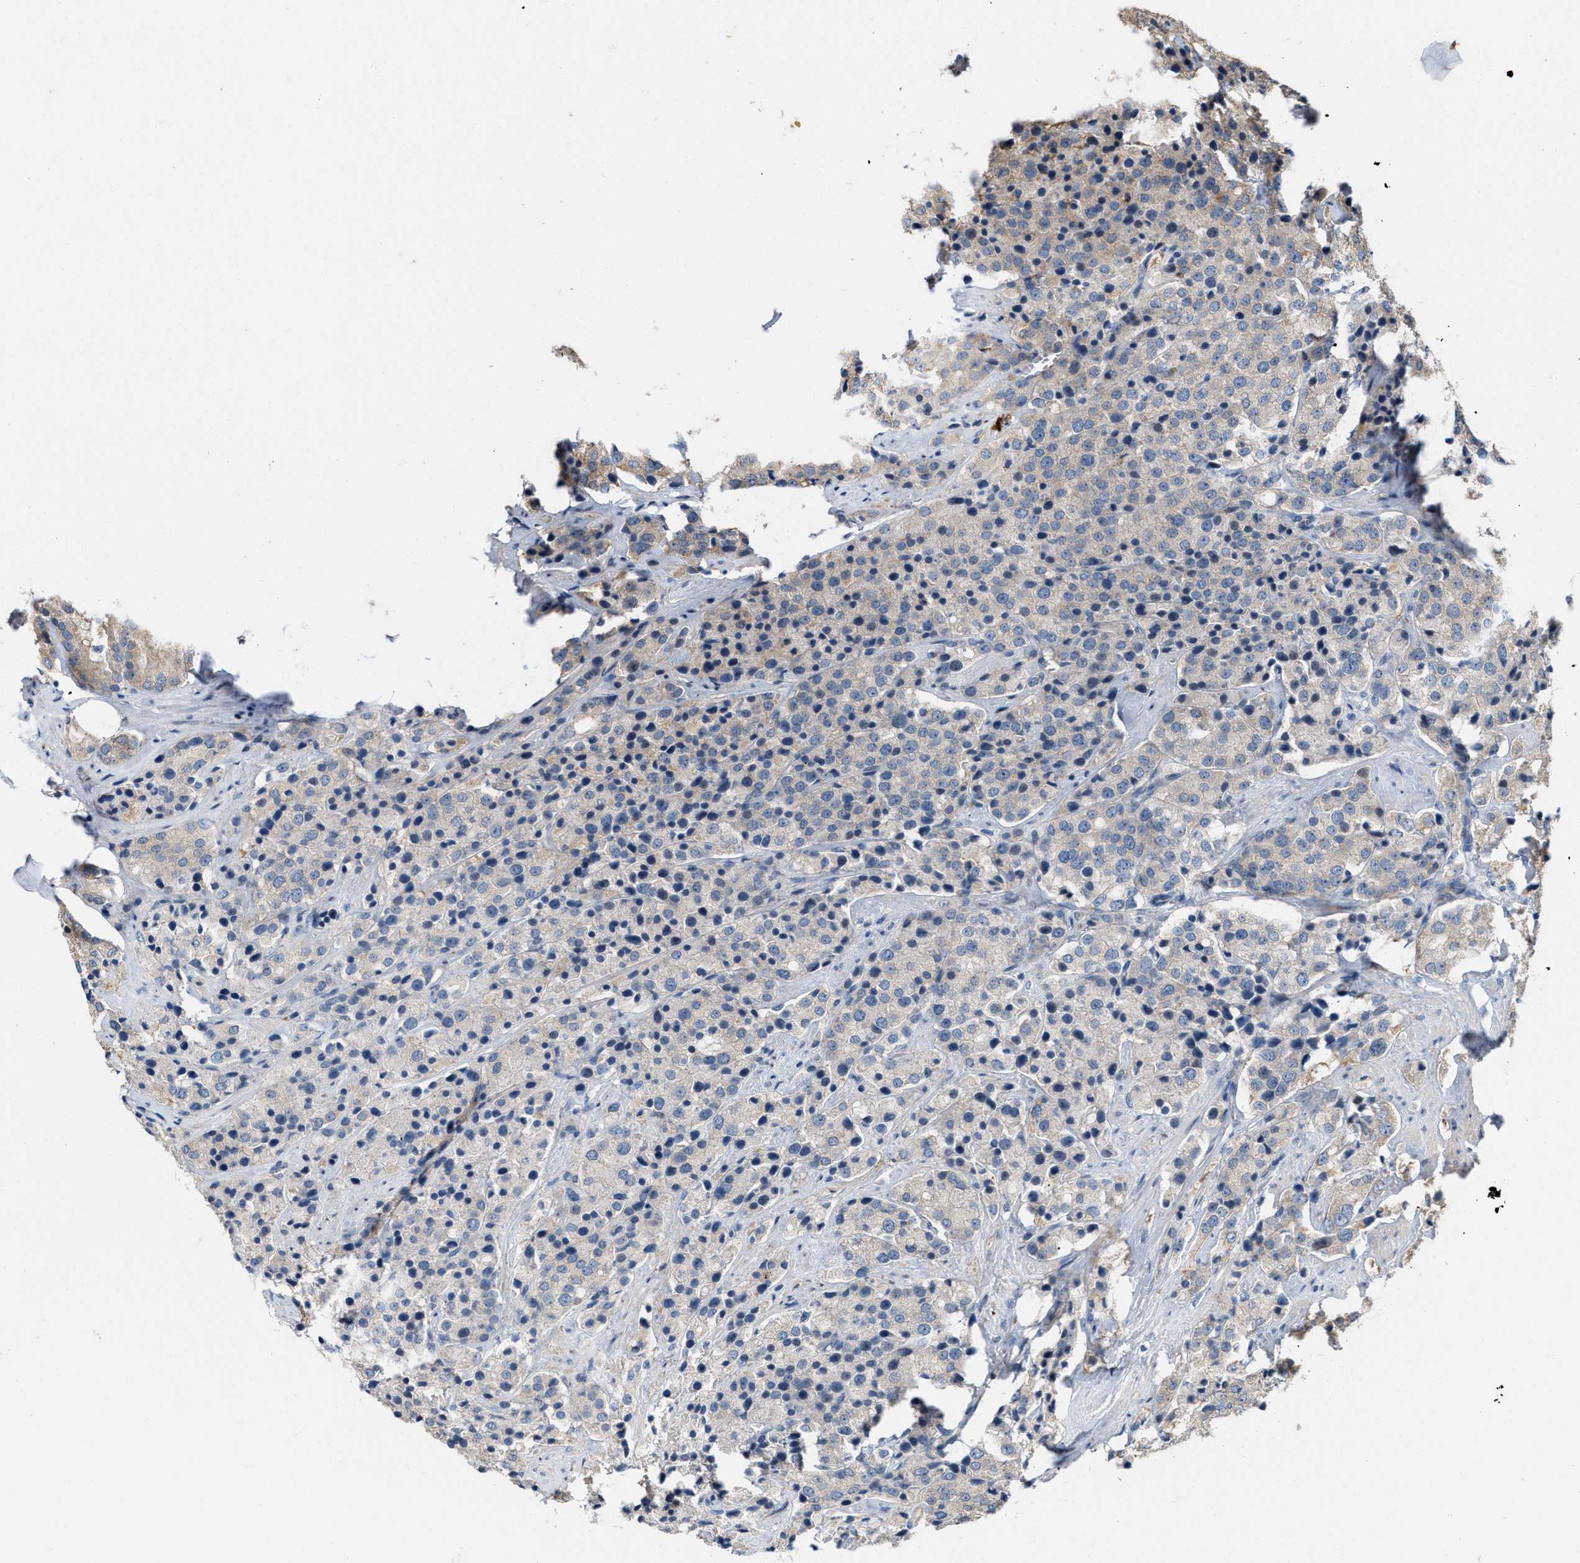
{"staining": {"intensity": "weak", "quantity": "25%-75%", "location": "cytoplasmic/membranous"}, "tissue": "prostate cancer", "cell_type": "Tumor cells", "image_type": "cancer", "snomed": [{"axis": "morphology", "description": "Adenocarcinoma, Medium grade"}, {"axis": "topography", "description": "Prostate"}], "caption": "This histopathology image reveals adenocarcinoma (medium-grade) (prostate) stained with immunohistochemistry to label a protein in brown. The cytoplasmic/membranous of tumor cells show weak positivity for the protein. Nuclei are counter-stained blue.", "gene": "CSNK1A1", "patient": {"sex": "male", "age": 70}}